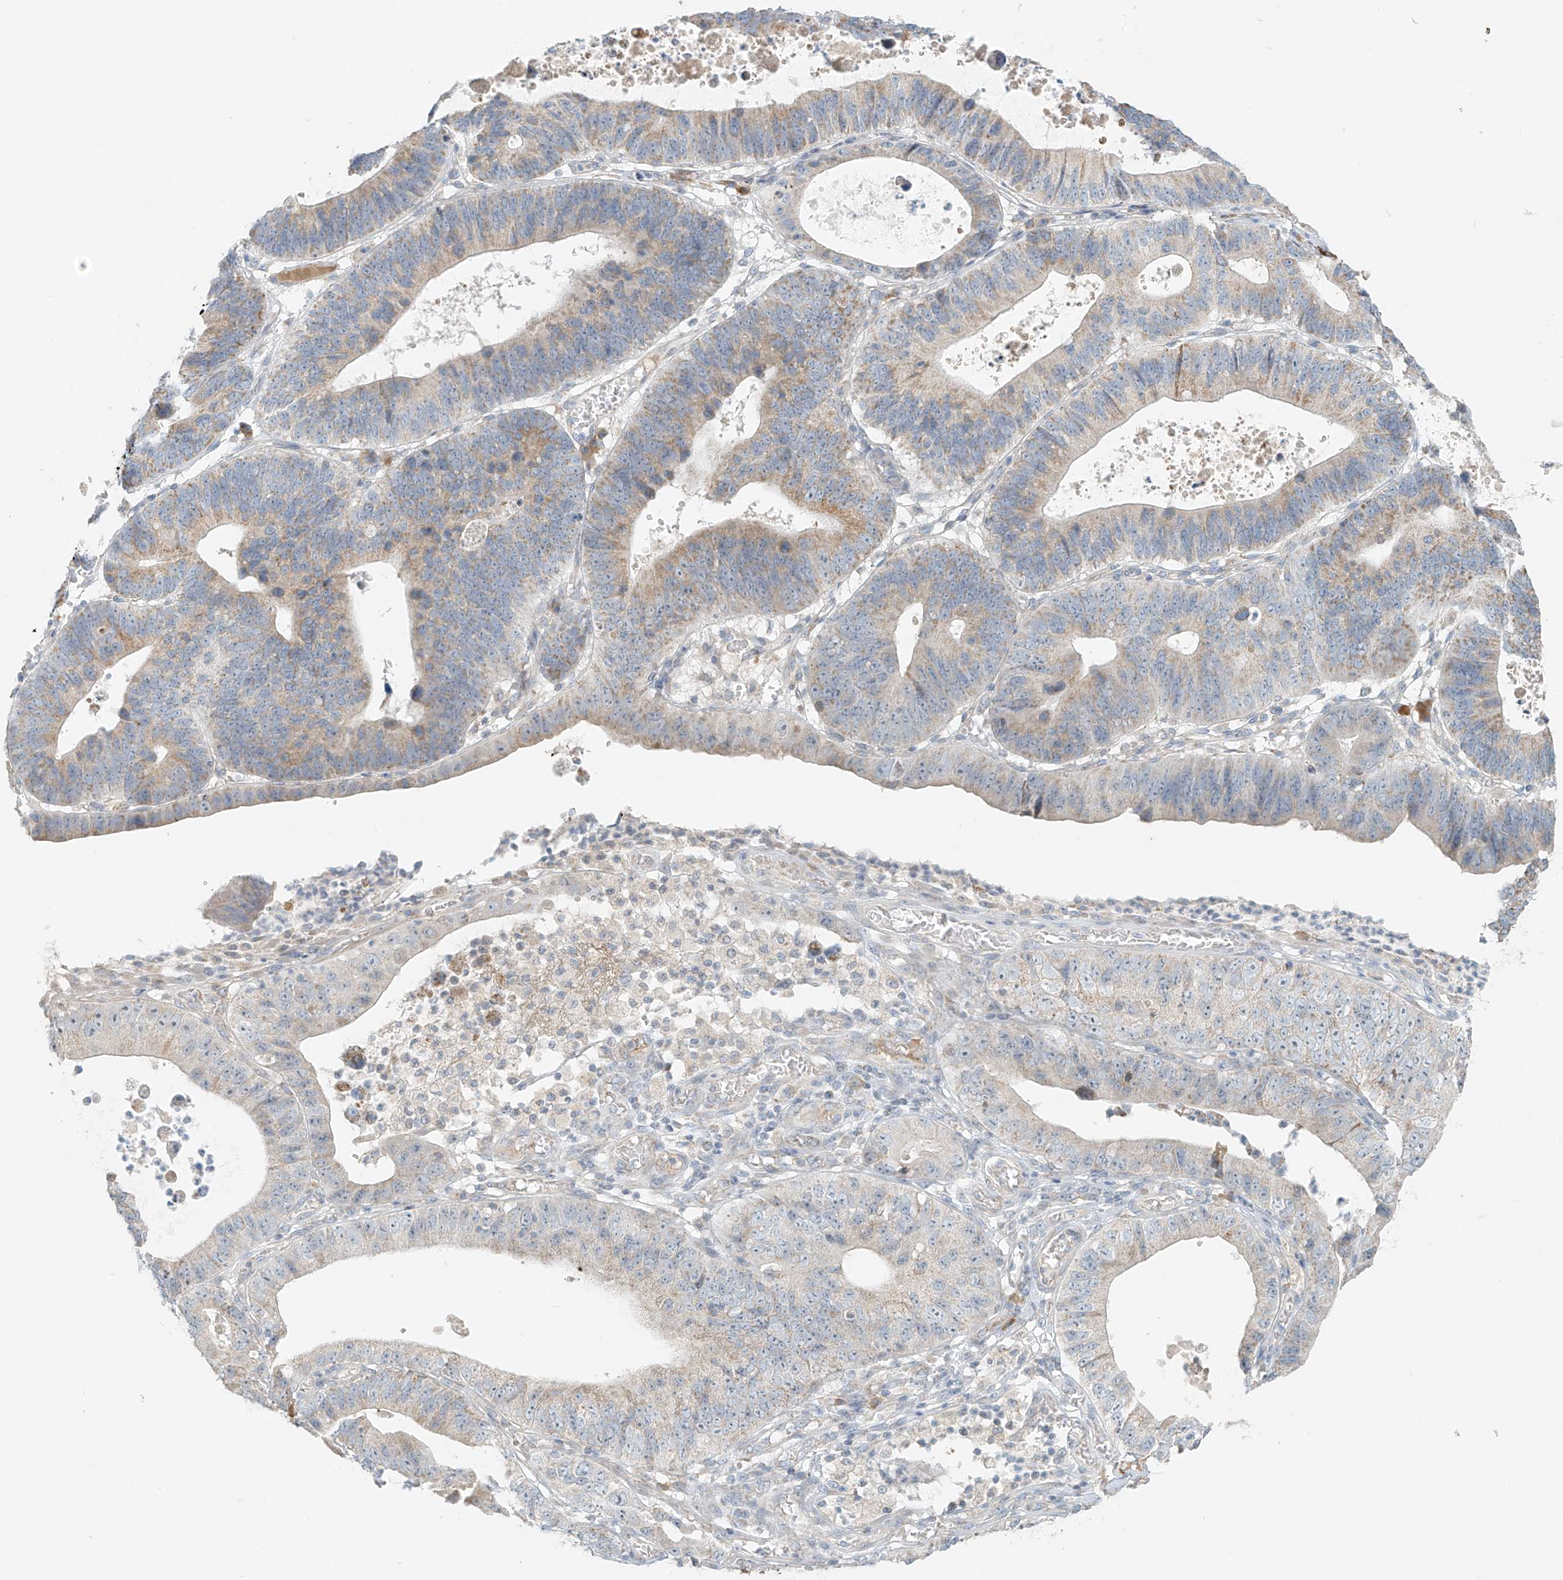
{"staining": {"intensity": "moderate", "quantity": "<25%", "location": "cytoplasmic/membranous"}, "tissue": "stomach cancer", "cell_type": "Tumor cells", "image_type": "cancer", "snomed": [{"axis": "morphology", "description": "Adenocarcinoma, NOS"}, {"axis": "topography", "description": "Stomach"}], "caption": "Immunohistochemistry staining of stomach adenocarcinoma, which demonstrates low levels of moderate cytoplasmic/membranous positivity in about <25% of tumor cells indicating moderate cytoplasmic/membranous protein expression. The staining was performed using DAB (brown) for protein detection and nuclei were counterstained in hematoxylin (blue).", "gene": "UST", "patient": {"sex": "male", "age": 59}}